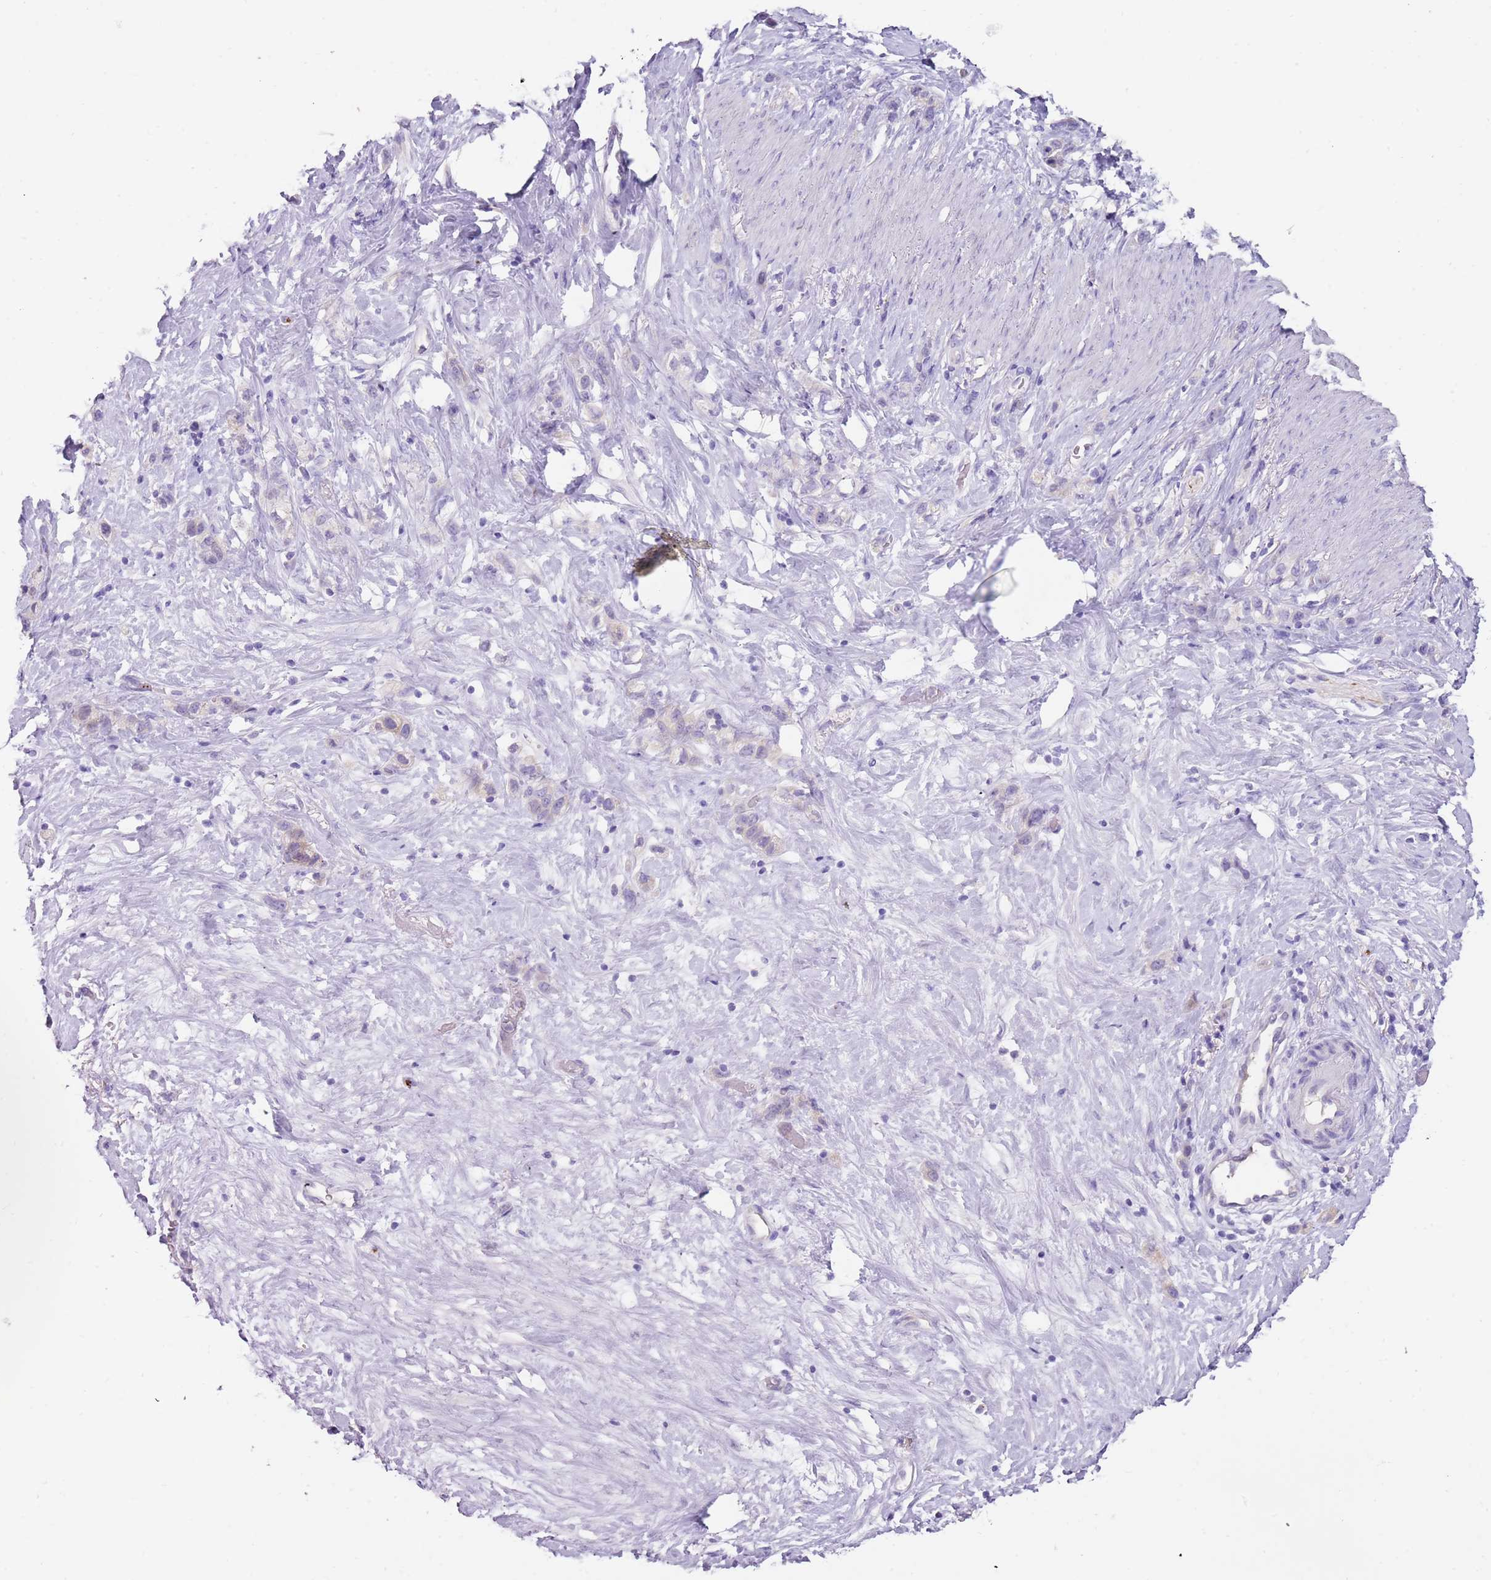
{"staining": {"intensity": "negative", "quantity": "none", "location": "none"}, "tissue": "stomach cancer", "cell_type": "Tumor cells", "image_type": "cancer", "snomed": [{"axis": "morphology", "description": "Adenocarcinoma, NOS"}, {"axis": "topography", "description": "Stomach"}], "caption": "Immunohistochemistry image of human stomach cancer (adenocarcinoma) stained for a protein (brown), which reveals no expression in tumor cells.", "gene": "C2CD3", "patient": {"sex": "female", "age": 65}}